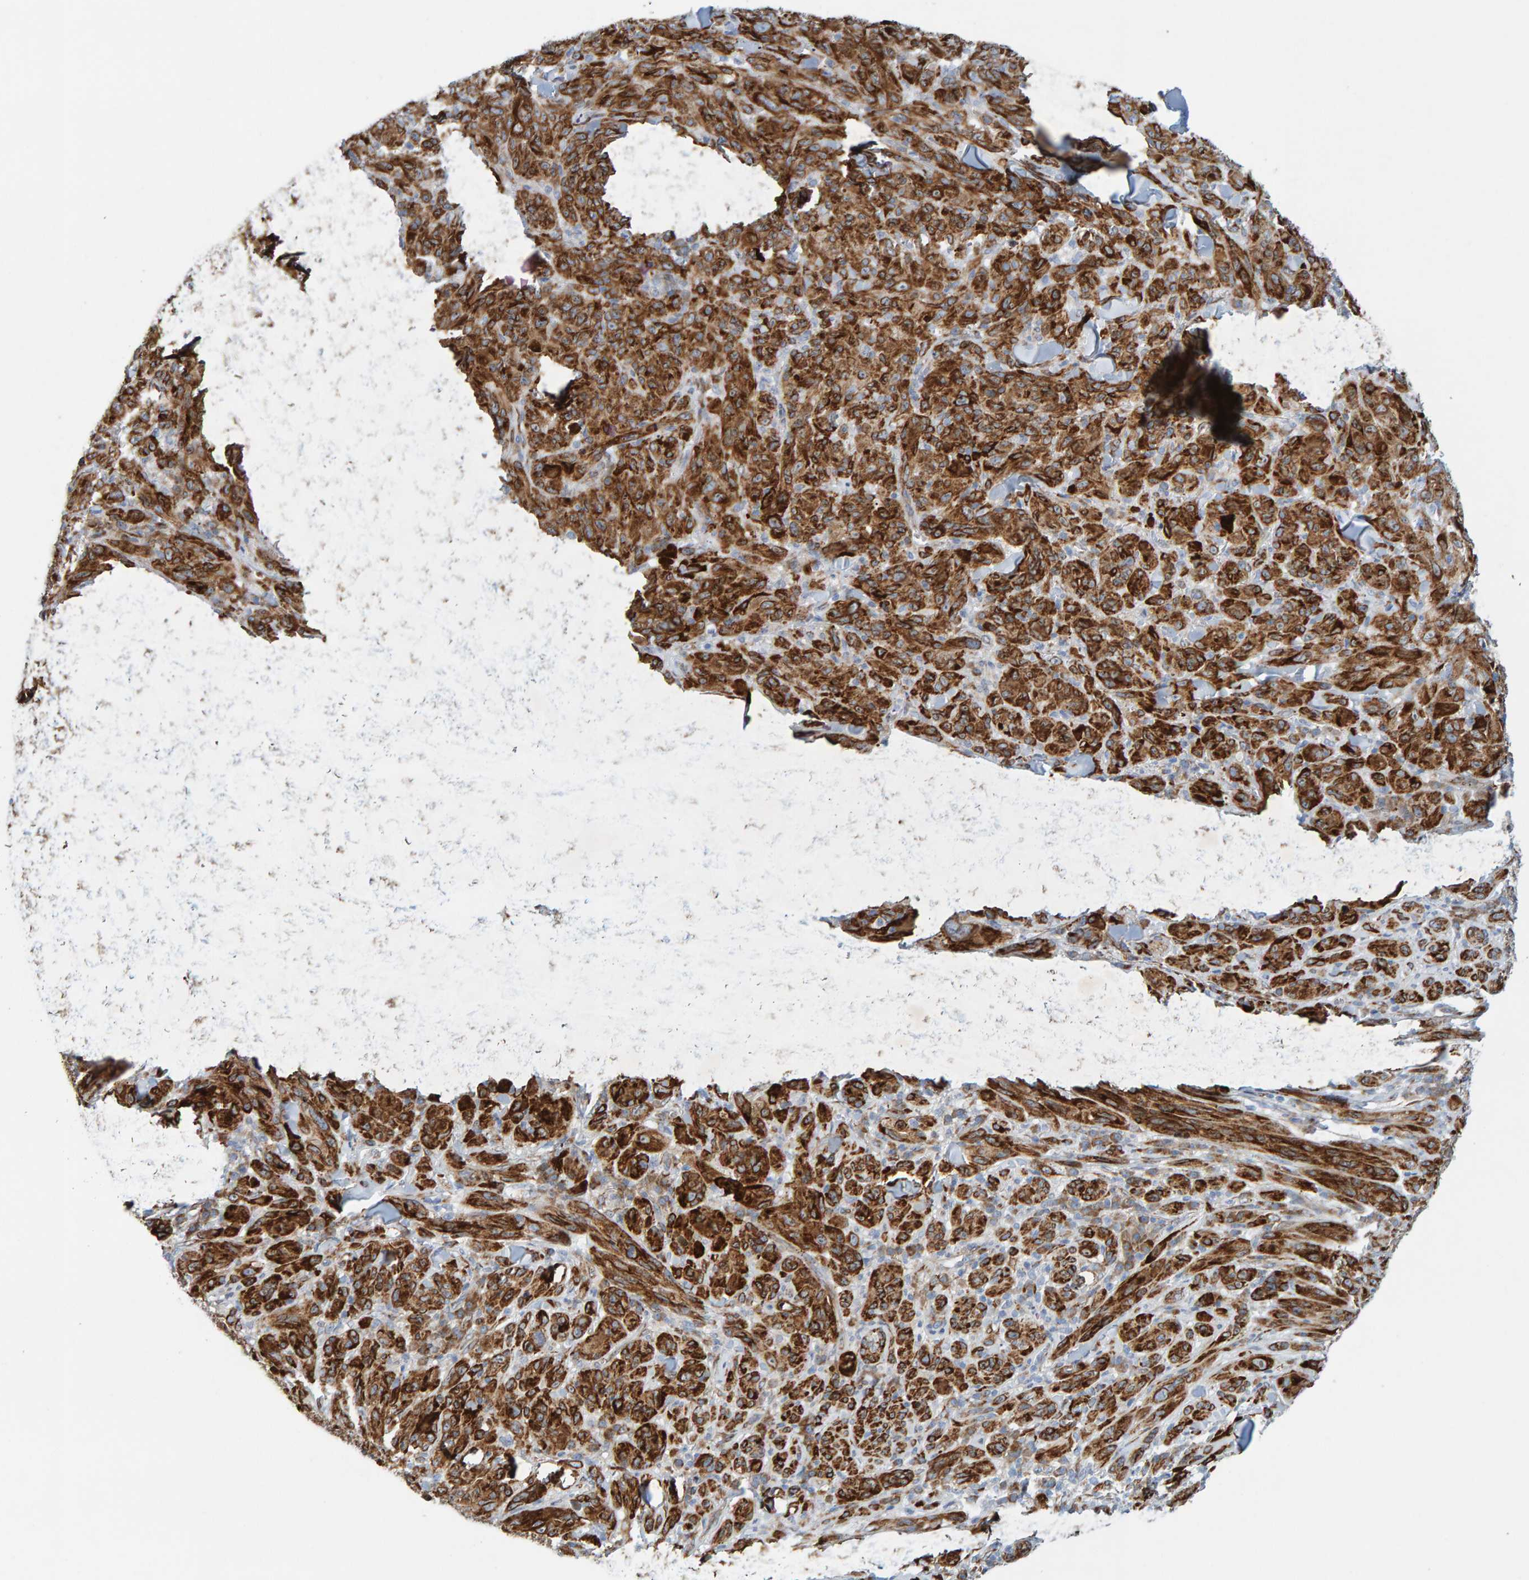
{"staining": {"intensity": "strong", "quantity": ">75%", "location": "cytoplasmic/membranous"}, "tissue": "melanoma", "cell_type": "Tumor cells", "image_type": "cancer", "snomed": [{"axis": "morphology", "description": "Malignant melanoma, NOS"}, {"axis": "topography", "description": "Skin of head"}], "caption": "IHC (DAB) staining of human malignant melanoma displays strong cytoplasmic/membranous protein expression in about >75% of tumor cells.", "gene": "MMP16", "patient": {"sex": "male", "age": 96}}